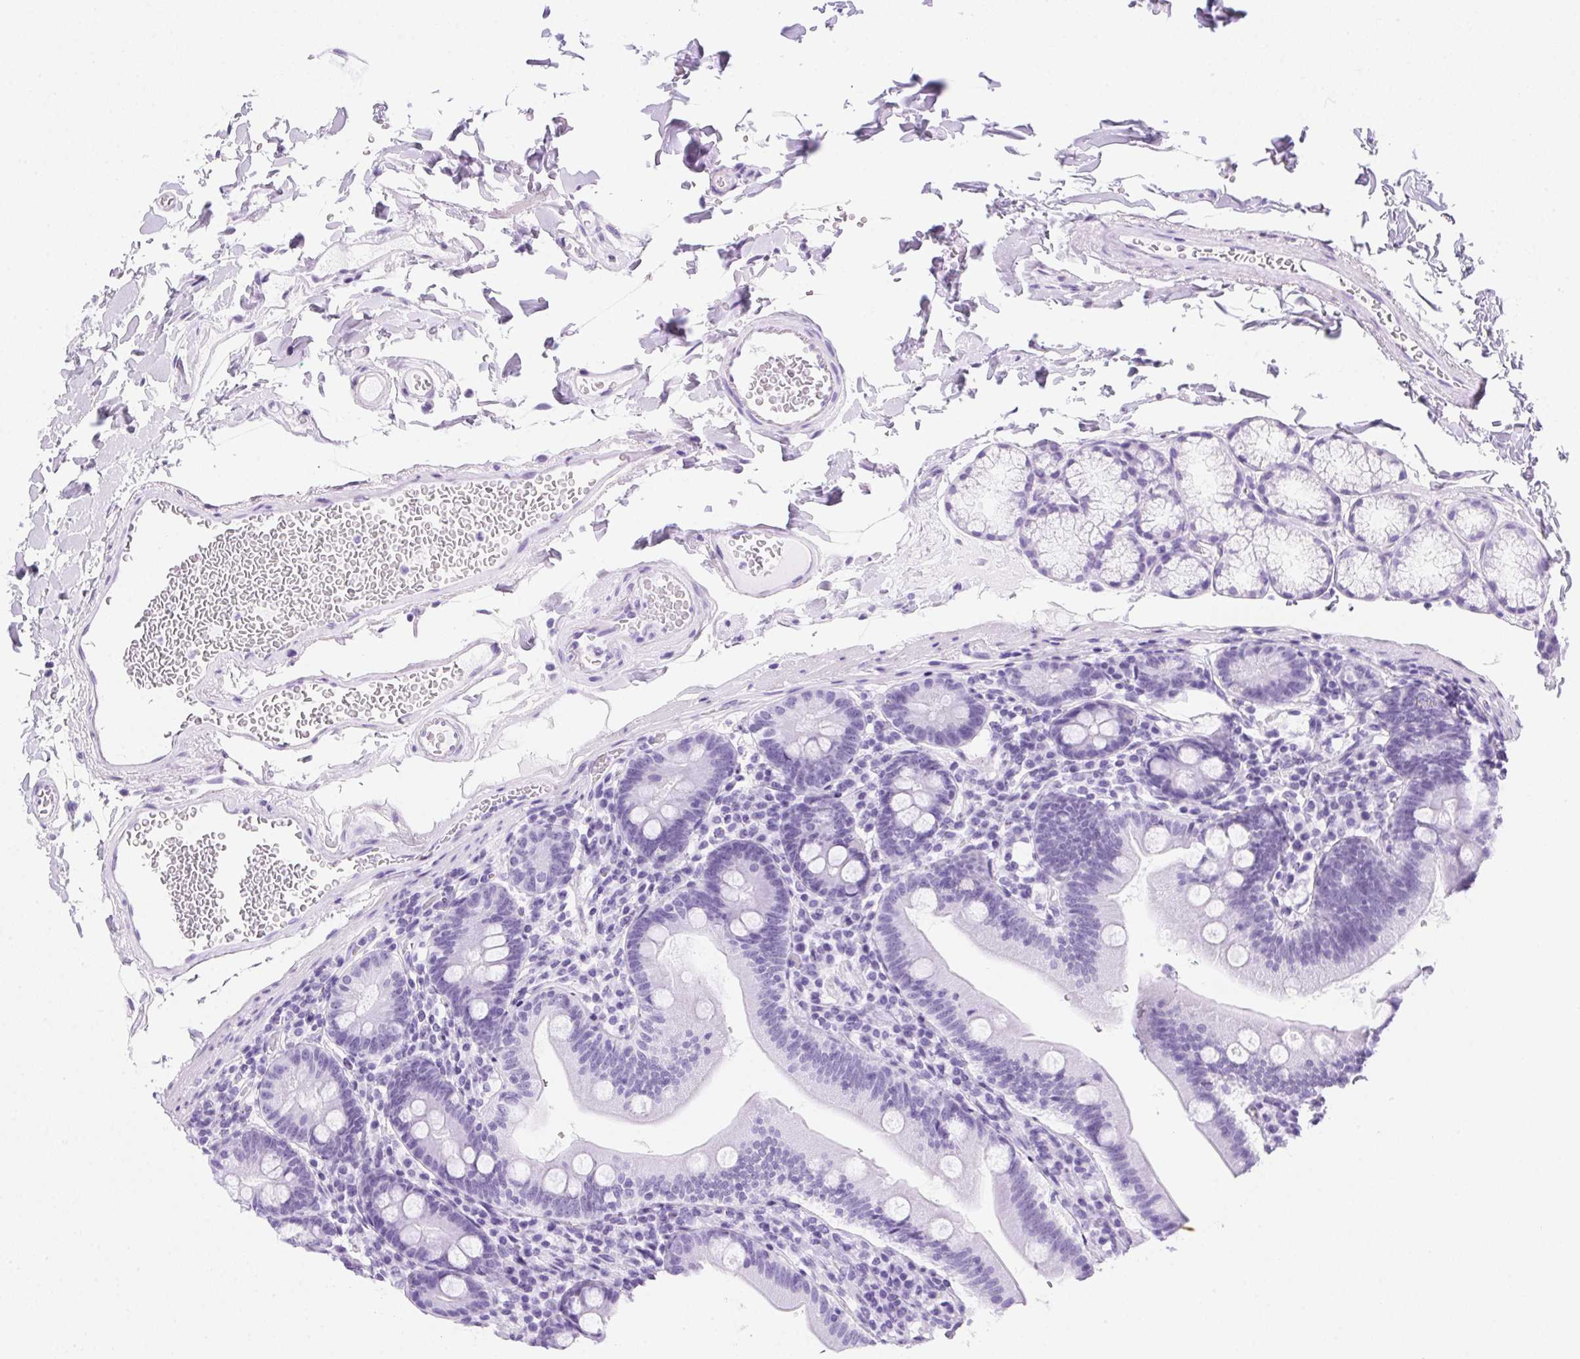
{"staining": {"intensity": "negative", "quantity": "none", "location": "none"}, "tissue": "duodenum", "cell_type": "Glandular cells", "image_type": "normal", "snomed": [{"axis": "morphology", "description": "Normal tissue, NOS"}, {"axis": "topography", "description": "Duodenum"}], "caption": "An immunohistochemistry (IHC) image of normal duodenum is shown. There is no staining in glandular cells of duodenum.", "gene": "SPACA5B", "patient": {"sex": "female", "age": 67}}